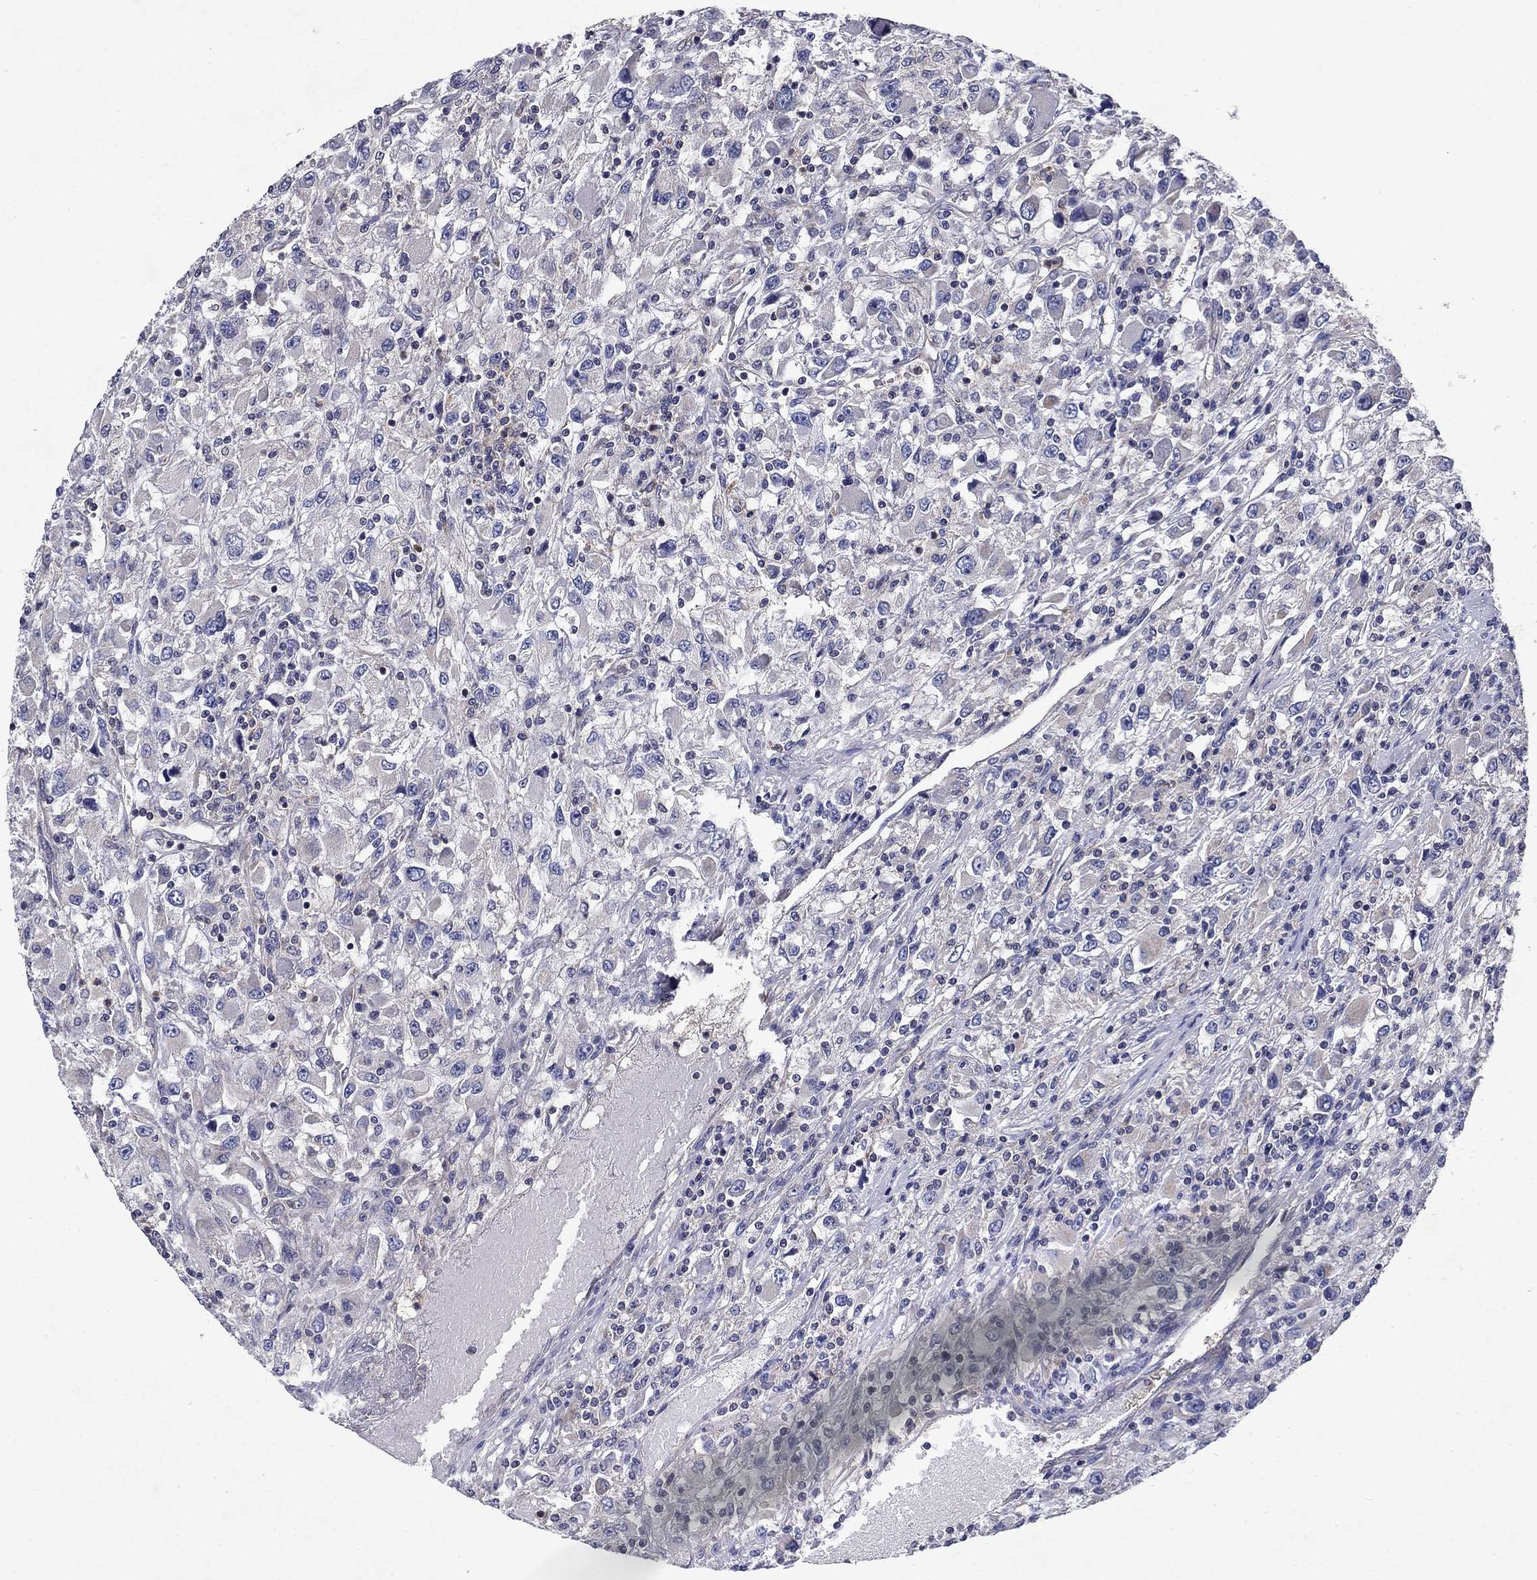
{"staining": {"intensity": "negative", "quantity": "none", "location": "none"}, "tissue": "renal cancer", "cell_type": "Tumor cells", "image_type": "cancer", "snomed": [{"axis": "morphology", "description": "Adenocarcinoma, NOS"}, {"axis": "topography", "description": "Kidney"}], "caption": "The immunohistochemistry (IHC) photomicrograph has no significant positivity in tumor cells of renal cancer tissue. (Brightfield microscopy of DAB IHC at high magnification).", "gene": "GLTP", "patient": {"sex": "female", "age": 67}}